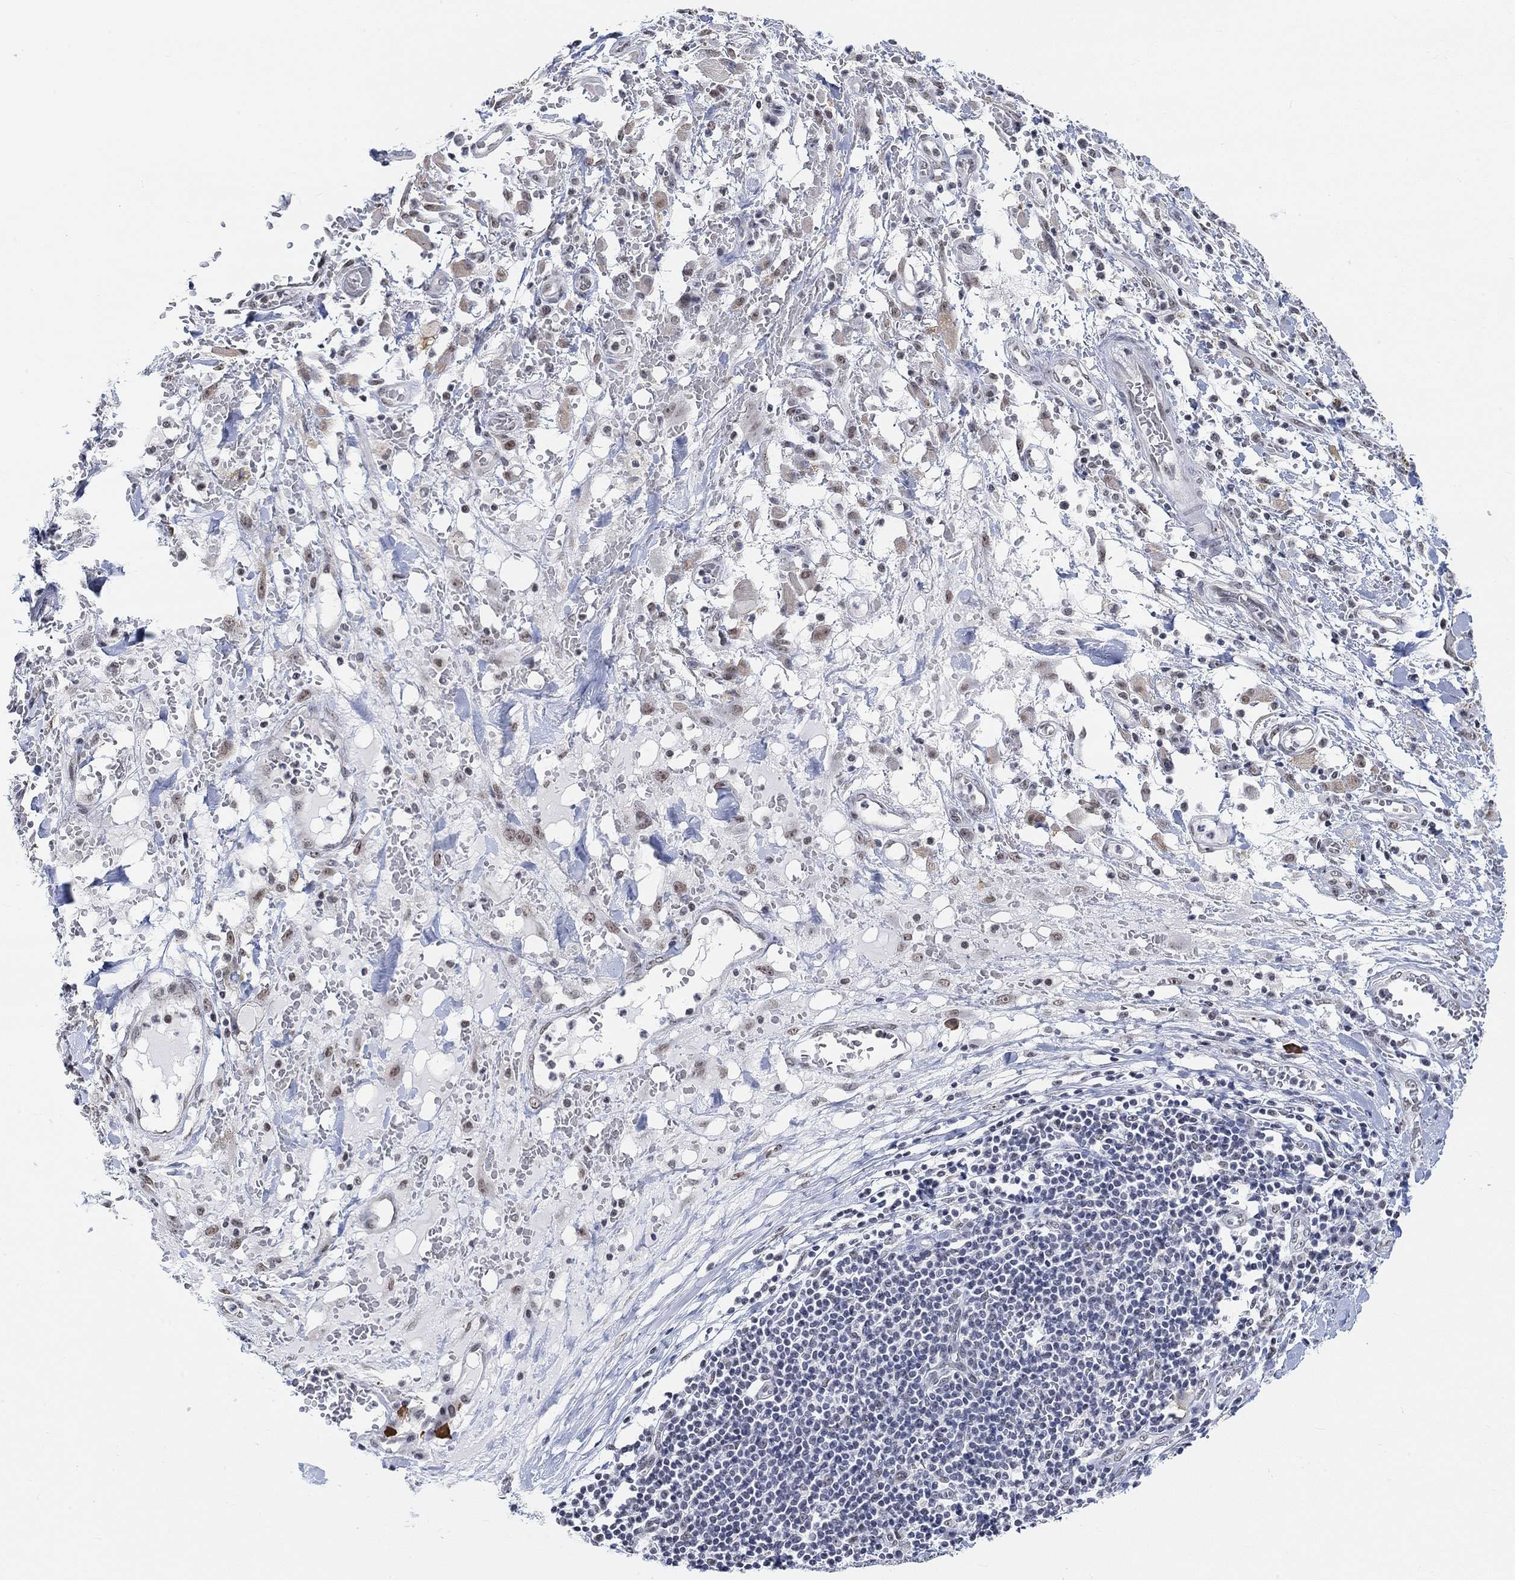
{"staining": {"intensity": "weak", "quantity": "<25%", "location": "nuclear"}, "tissue": "melanoma", "cell_type": "Tumor cells", "image_type": "cancer", "snomed": [{"axis": "morphology", "description": "Malignant melanoma, NOS"}, {"axis": "topography", "description": "Skin"}], "caption": "Malignant melanoma stained for a protein using immunohistochemistry (IHC) demonstrates no staining tumor cells.", "gene": "PURG", "patient": {"sex": "female", "age": 91}}